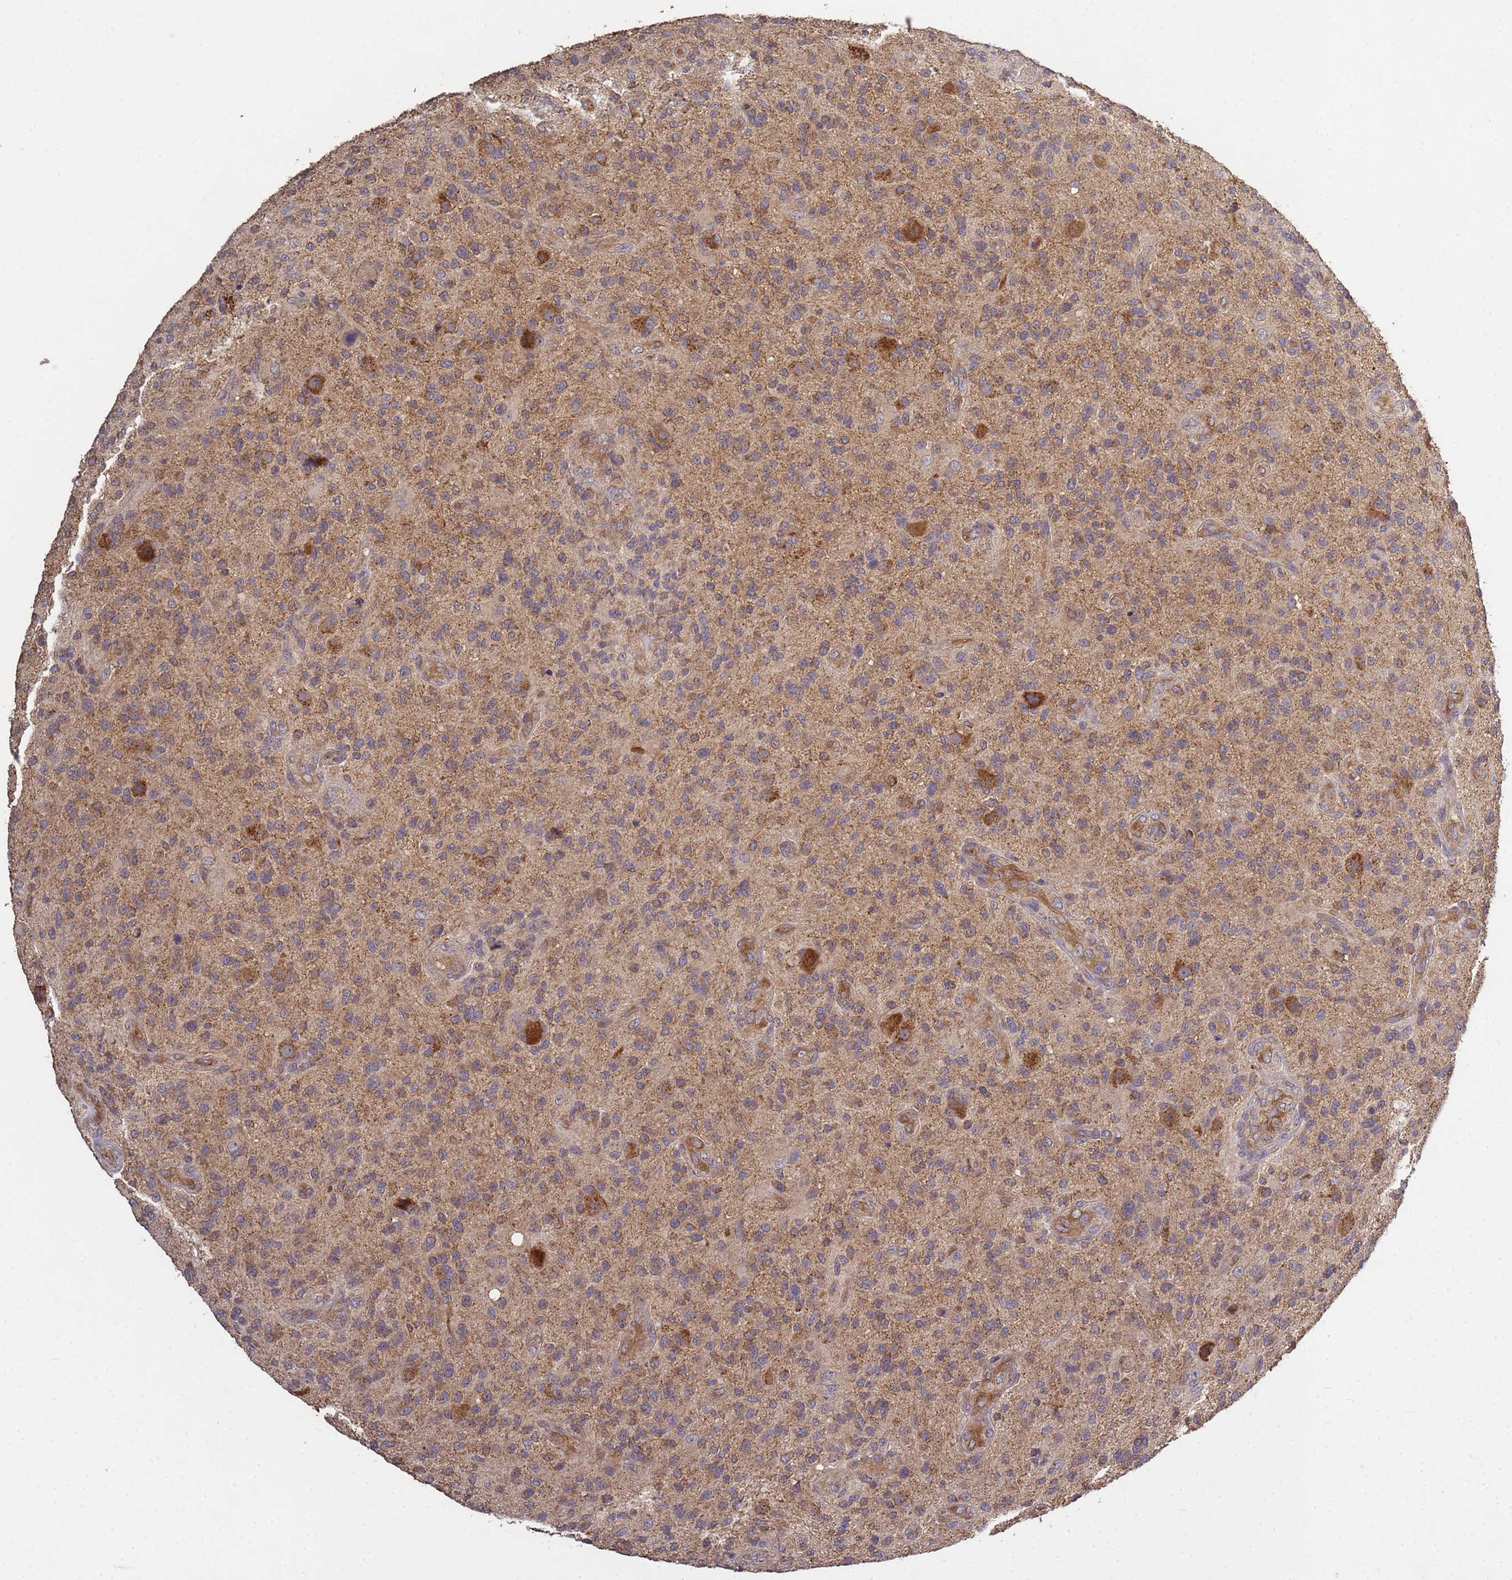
{"staining": {"intensity": "weak", "quantity": ">75%", "location": "cytoplasmic/membranous"}, "tissue": "glioma", "cell_type": "Tumor cells", "image_type": "cancer", "snomed": [{"axis": "morphology", "description": "Glioma, malignant, High grade"}, {"axis": "topography", "description": "Brain"}], "caption": "Immunohistochemical staining of human malignant high-grade glioma demonstrates low levels of weak cytoplasmic/membranous protein positivity in about >75% of tumor cells.", "gene": "P2RX7", "patient": {"sex": "male", "age": 47}}